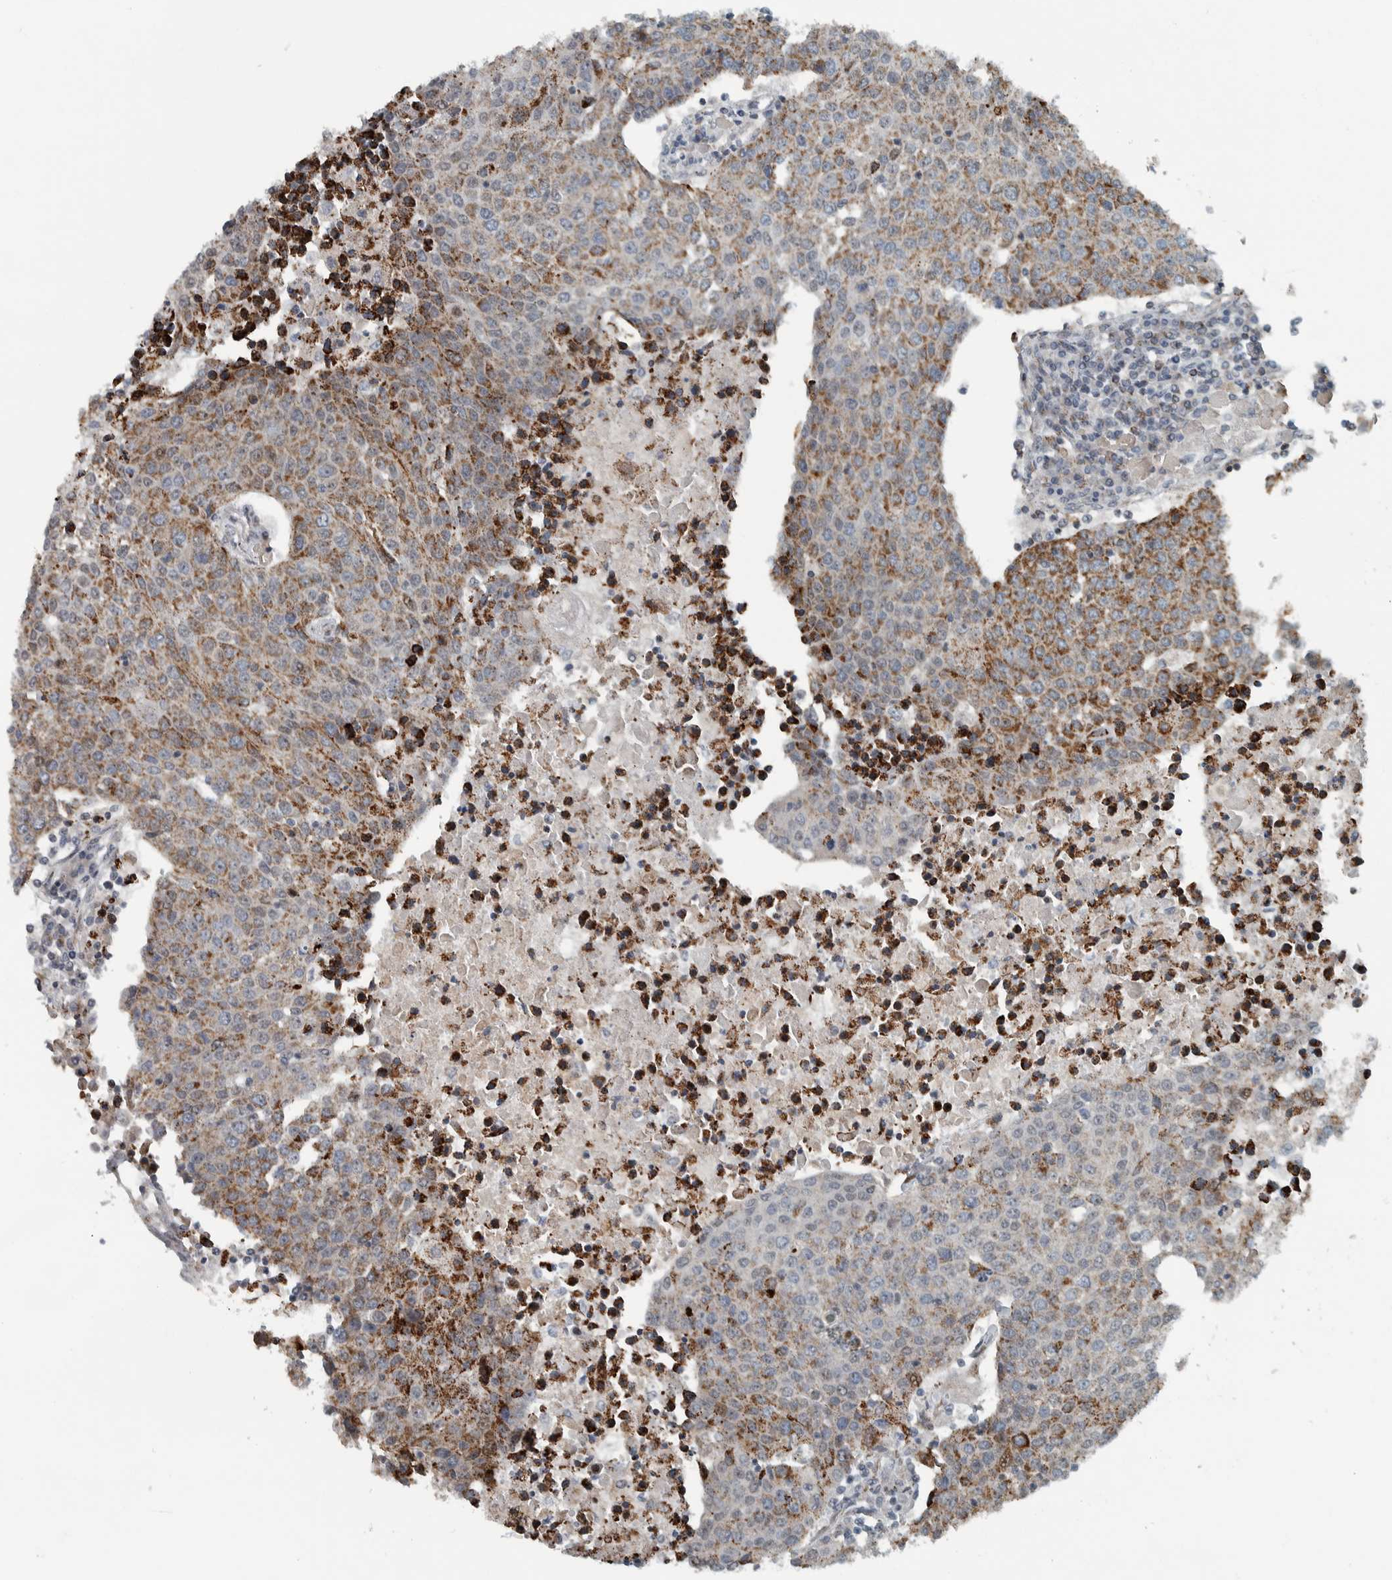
{"staining": {"intensity": "moderate", "quantity": ">75%", "location": "cytoplasmic/membranous"}, "tissue": "urothelial cancer", "cell_type": "Tumor cells", "image_type": "cancer", "snomed": [{"axis": "morphology", "description": "Urothelial carcinoma, High grade"}, {"axis": "topography", "description": "Urinary bladder"}], "caption": "Urothelial cancer stained for a protein shows moderate cytoplasmic/membranous positivity in tumor cells. (DAB IHC, brown staining for protein, blue staining for nuclei).", "gene": "PPM1K", "patient": {"sex": "female", "age": 85}}